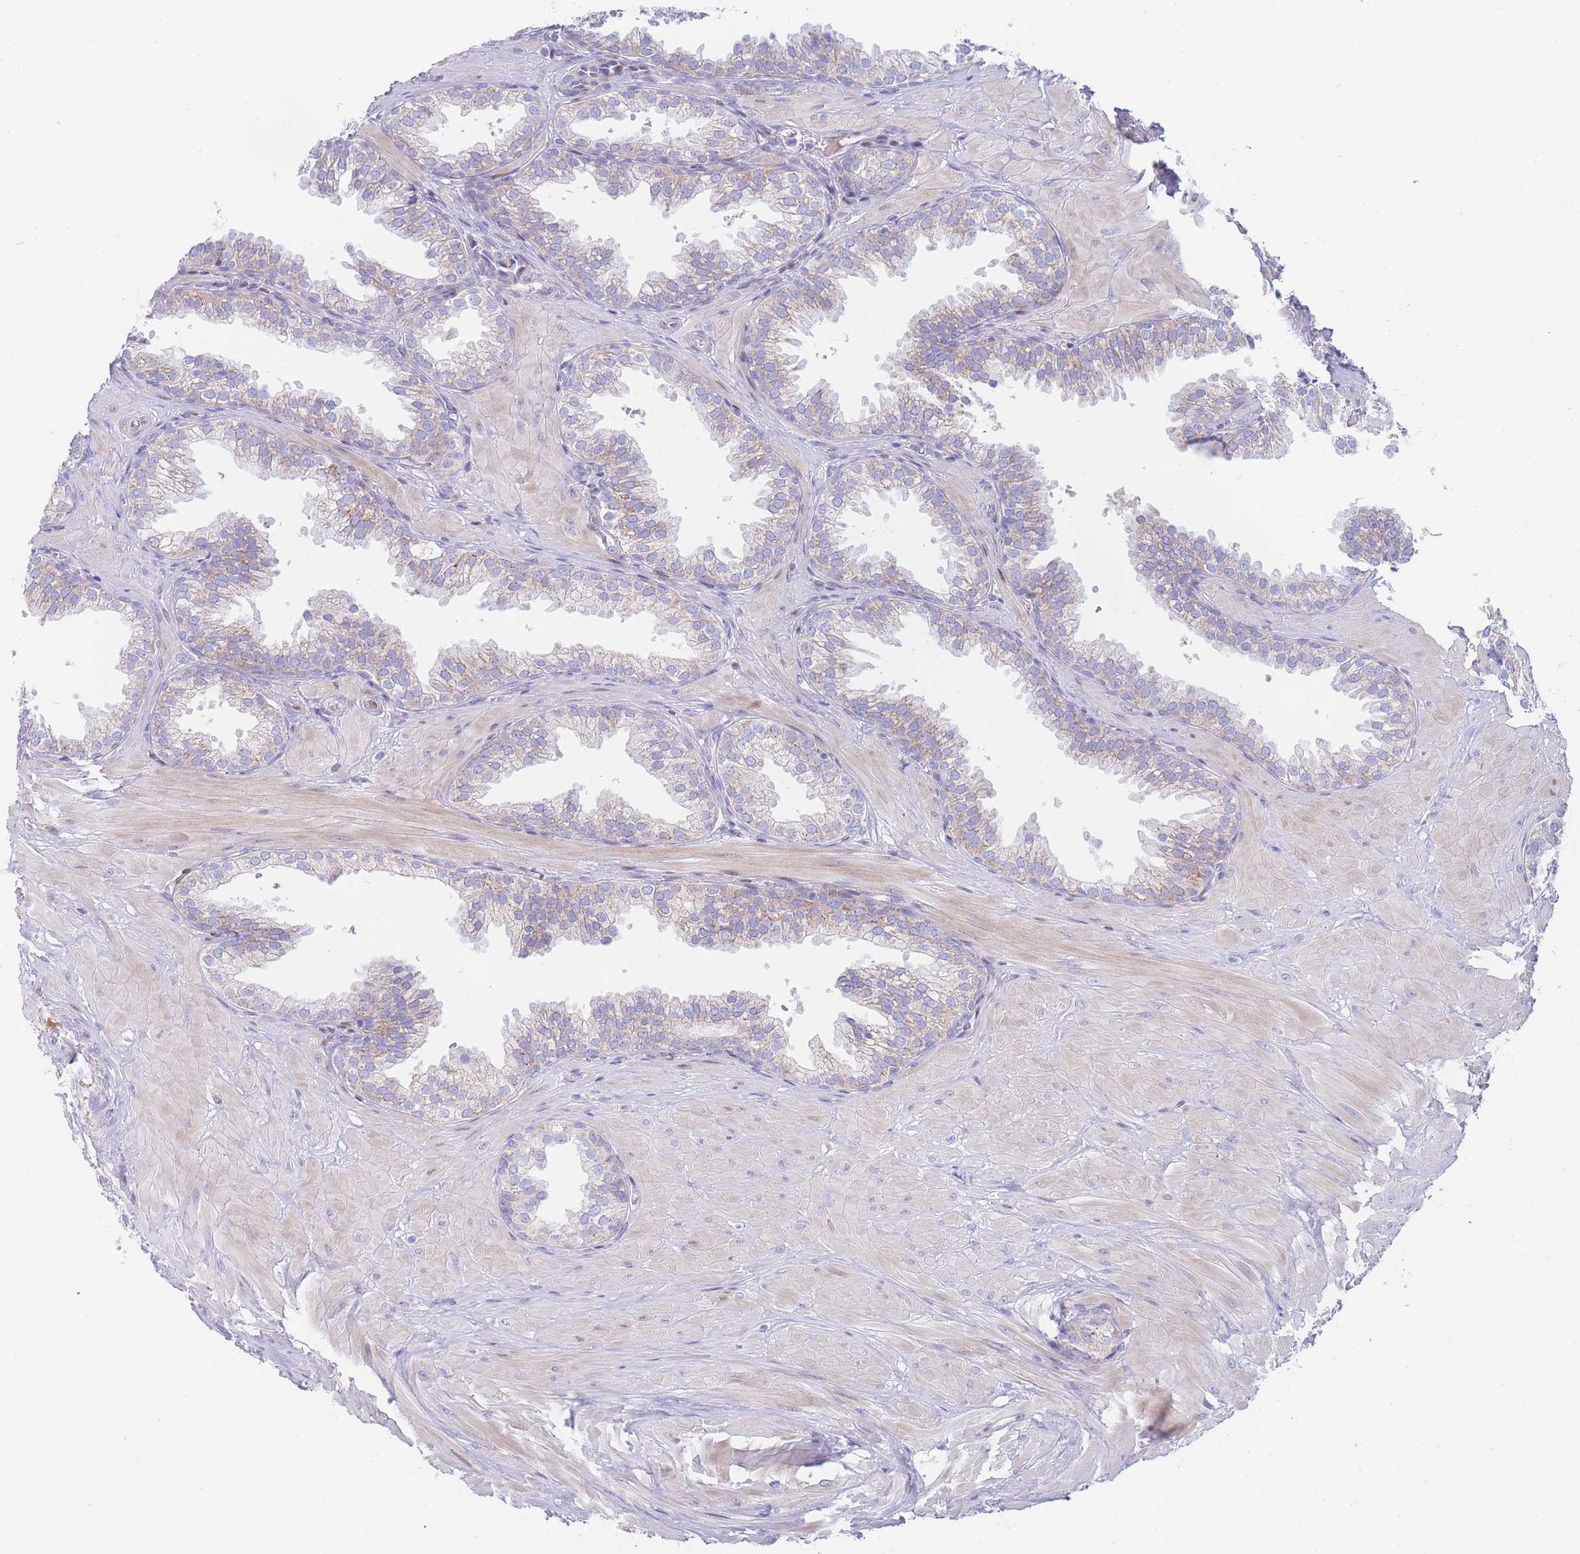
{"staining": {"intensity": "weak", "quantity": "<25%", "location": "cytoplasmic/membranous"}, "tissue": "prostate", "cell_type": "Glandular cells", "image_type": "normal", "snomed": [{"axis": "morphology", "description": "Normal tissue, NOS"}, {"axis": "topography", "description": "Prostate"}, {"axis": "topography", "description": "Peripheral nerve tissue"}], "caption": "The histopathology image shows no staining of glandular cells in benign prostate.", "gene": "GPAM", "patient": {"sex": "male", "age": 55}}